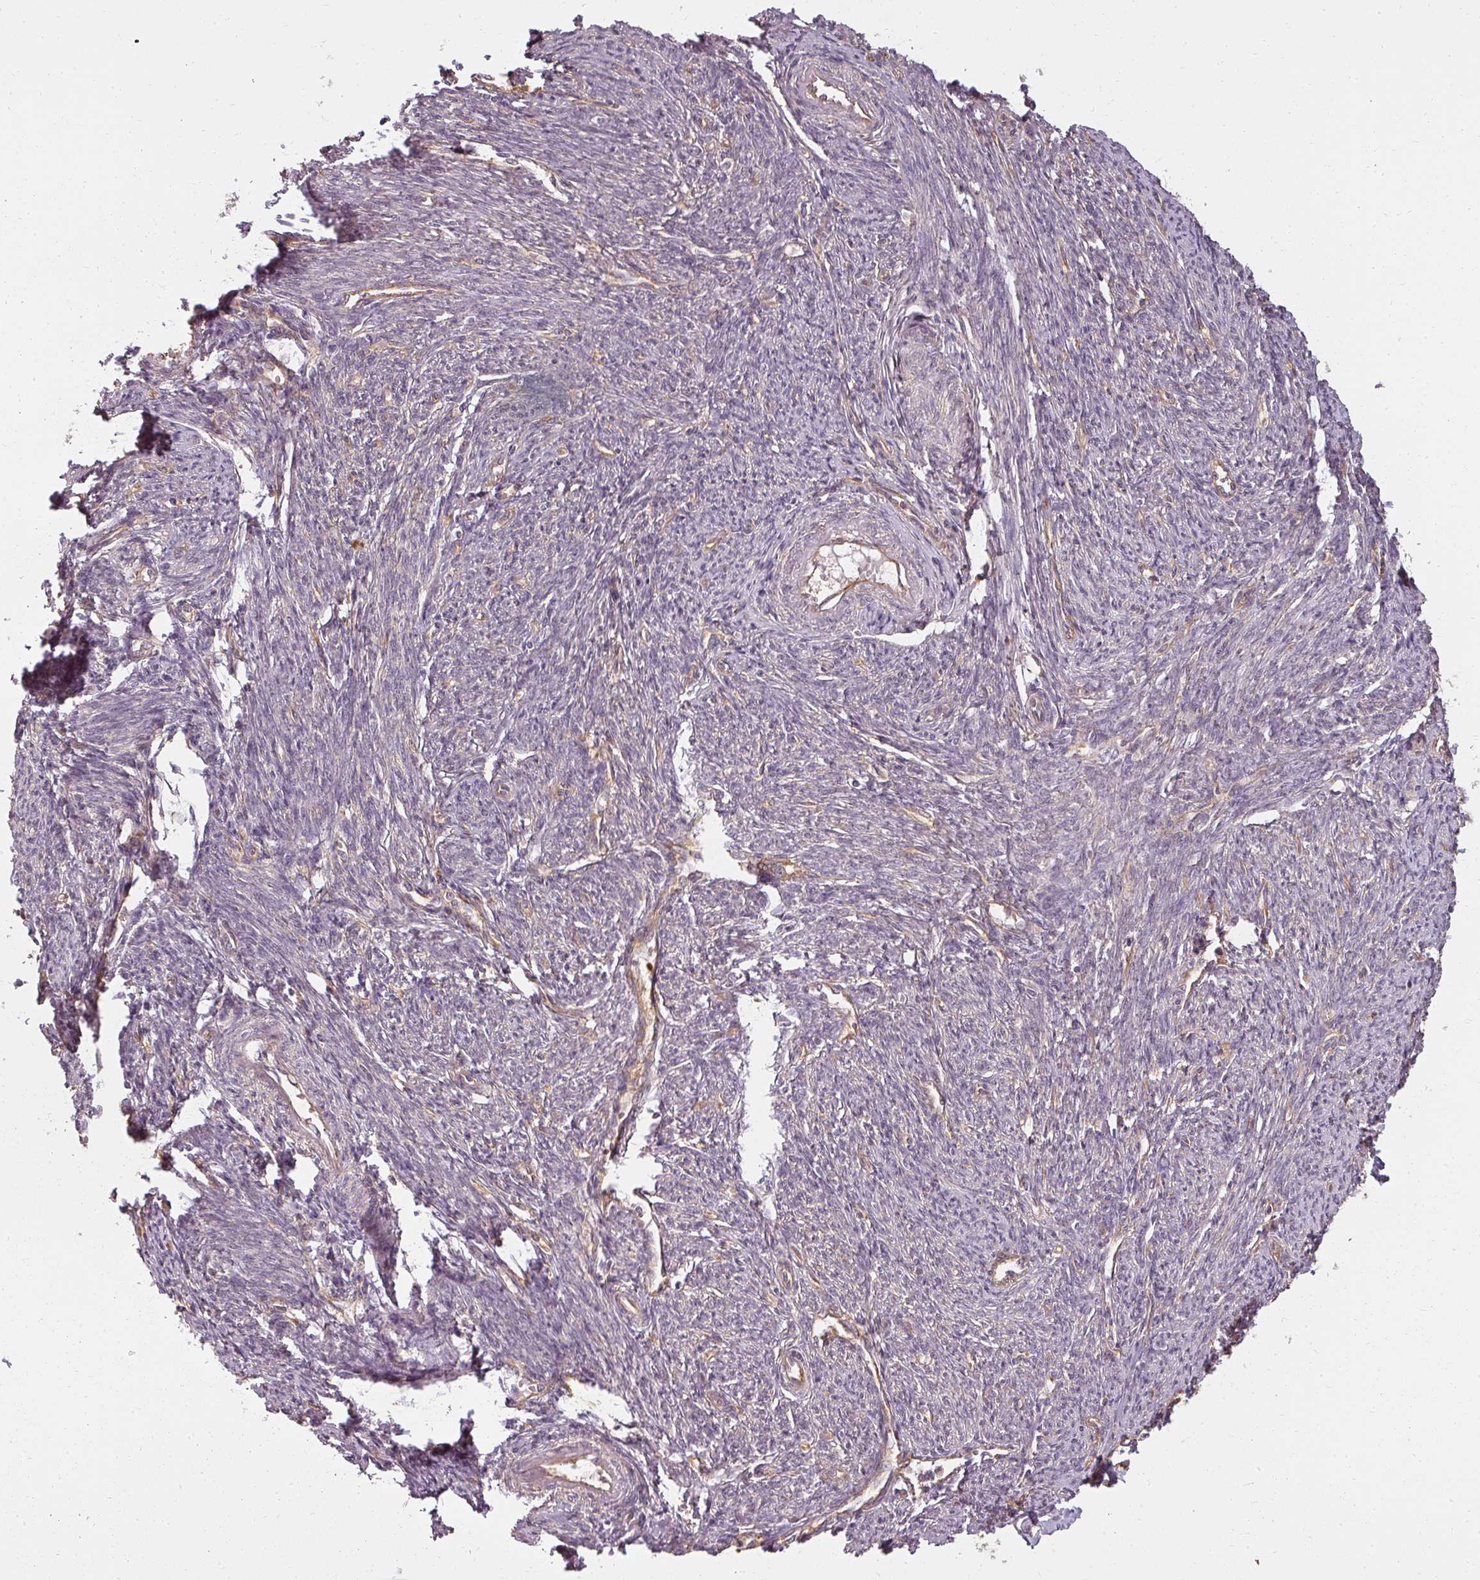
{"staining": {"intensity": "weak", "quantity": "25%-75%", "location": "cytoplasmic/membranous,nuclear"}, "tissue": "smooth muscle", "cell_type": "Smooth muscle cells", "image_type": "normal", "snomed": [{"axis": "morphology", "description": "Normal tissue, NOS"}, {"axis": "topography", "description": "Smooth muscle"}, {"axis": "topography", "description": "Fallopian tube"}], "caption": "Smooth muscle cells demonstrate low levels of weak cytoplasmic/membranous,nuclear staining in approximately 25%-75% of cells in unremarkable smooth muscle. Using DAB (3,3'-diaminobenzidine) (brown) and hematoxylin (blue) stains, captured at high magnification using brightfield microscopy.", "gene": "RPL24", "patient": {"sex": "female", "age": 59}}